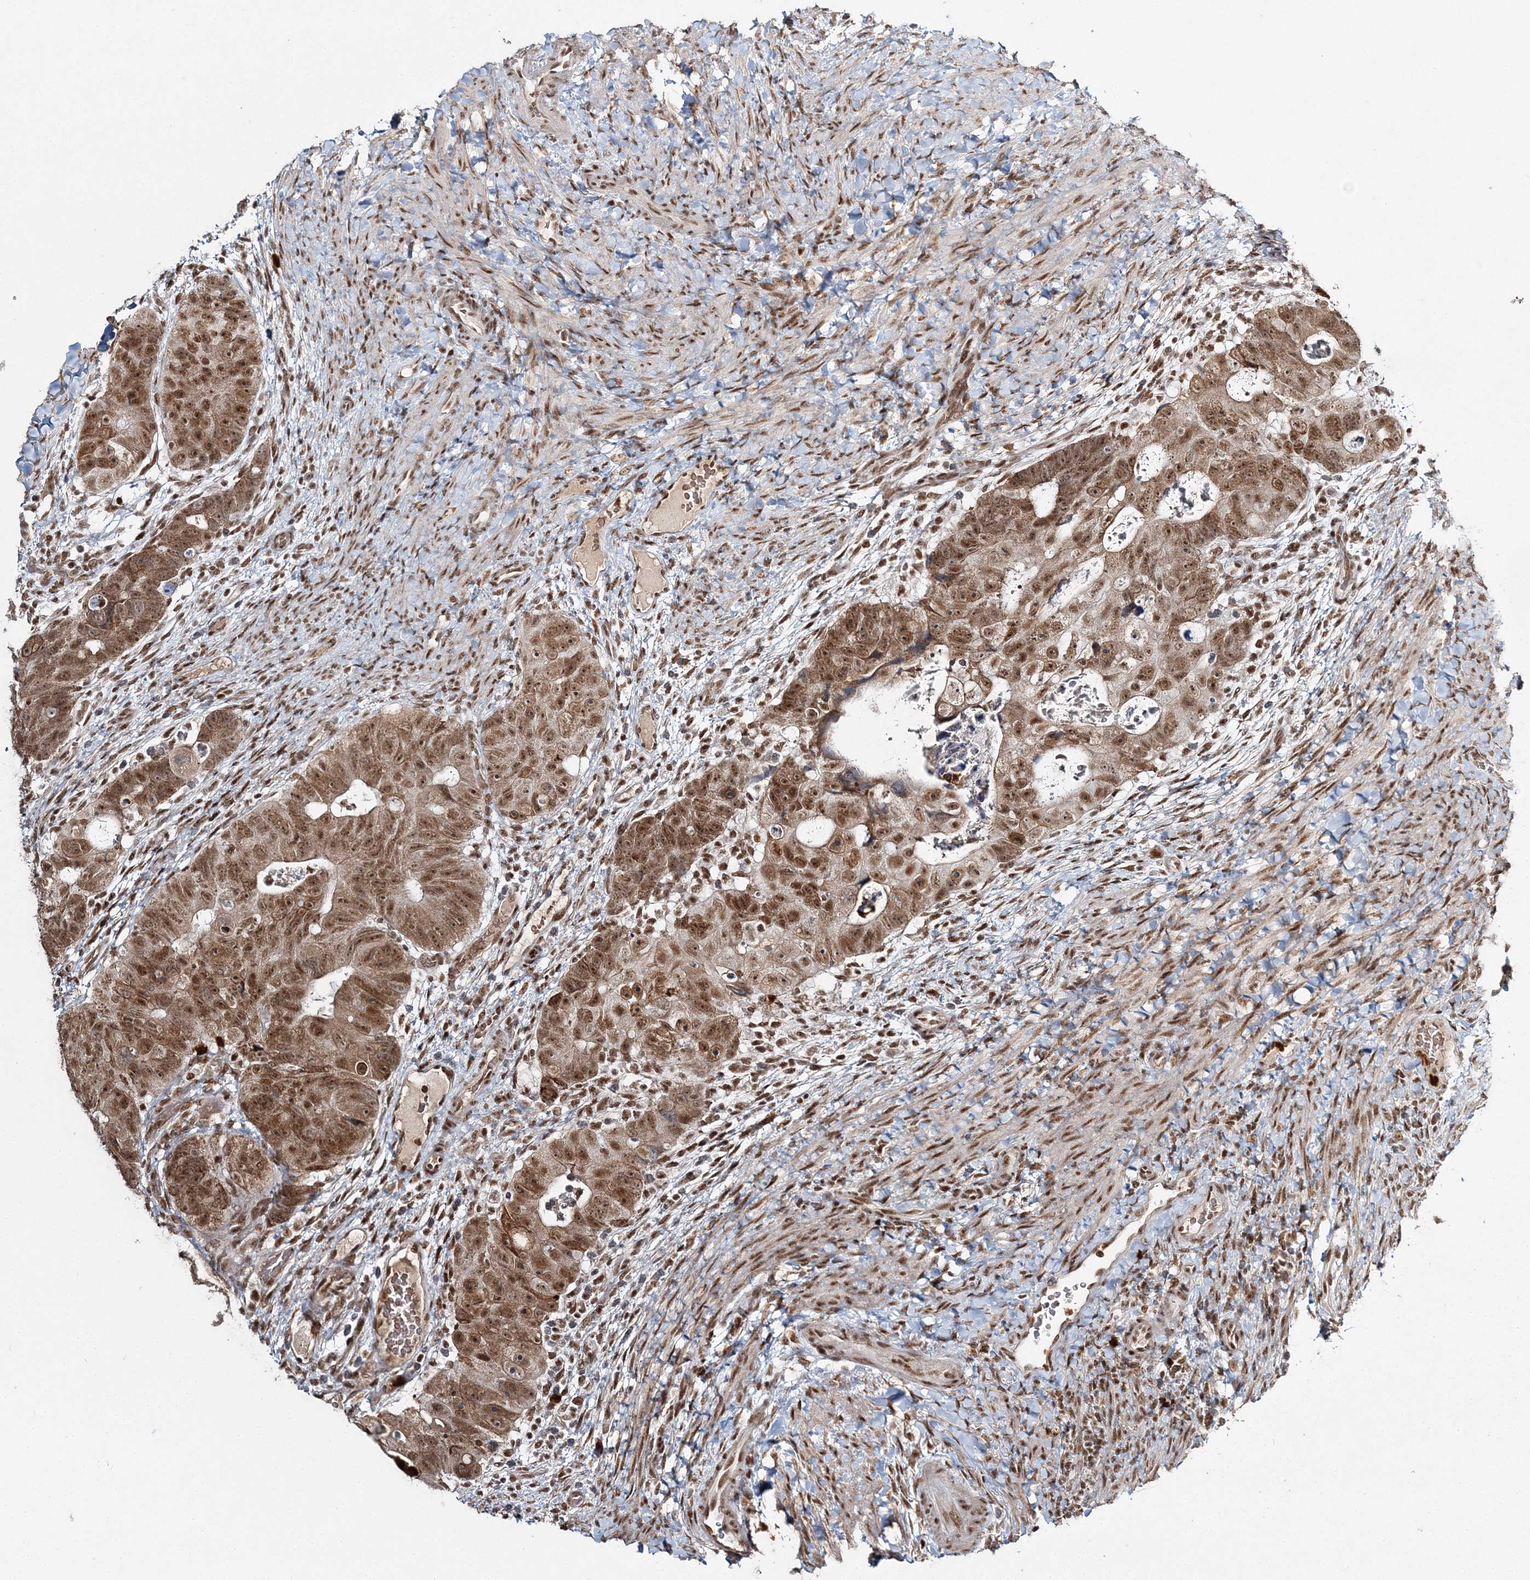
{"staining": {"intensity": "strong", "quantity": ">75%", "location": "cytoplasmic/membranous,nuclear"}, "tissue": "colorectal cancer", "cell_type": "Tumor cells", "image_type": "cancer", "snomed": [{"axis": "morphology", "description": "Adenocarcinoma, NOS"}, {"axis": "topography", "description": "Rectum"}], "caption": "Protein expression analysis of colorectal adenocarcinoma exhibits strong cytoplasmic/membranous and nuclear positivity in about >75% of tumor cells.", "gene": "QRICH1", "patient": {"sex": "male", "age": 59}}